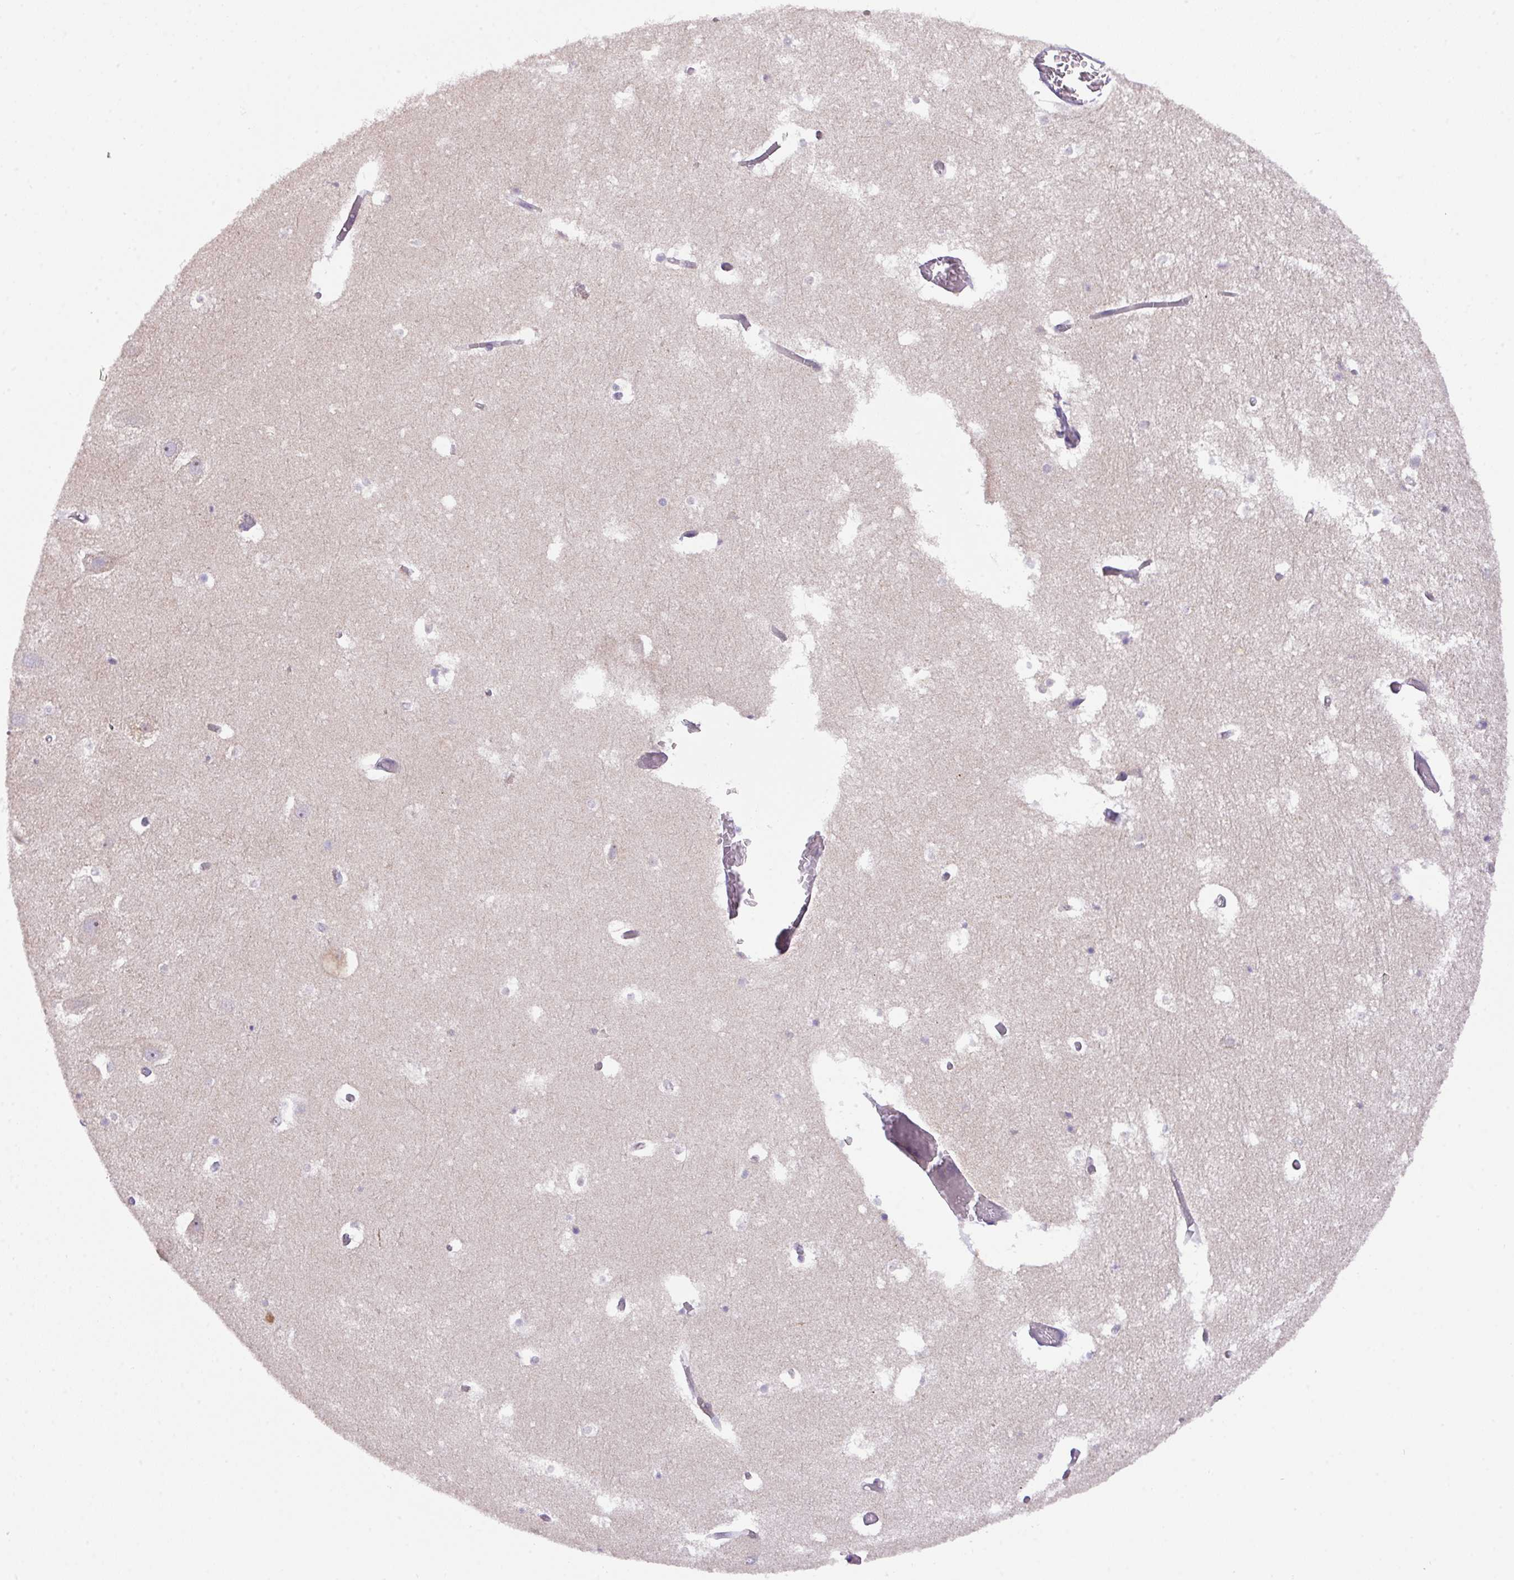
{"staining": {"intensity": "negative", "quantity": "none", "location": "none"}, "tissue": "hippocampus", "cell_type": "Glial cells", "image_type": "normal", "snomed": [{"axis": "morphology", "description": "Normal tissue, NOS"}, {"axis": "topography", "description": "Hippocampus"}], "caption": "Immunohistochemistry photomicrograph of unremarkable hippocampus: human hippocampus stained with DAB (3,3'-diaminobenzidine) shows no significant protein staining in glial cells.", "gene": "ZNF394", "patient": {"sex": "female", "age": 52}}